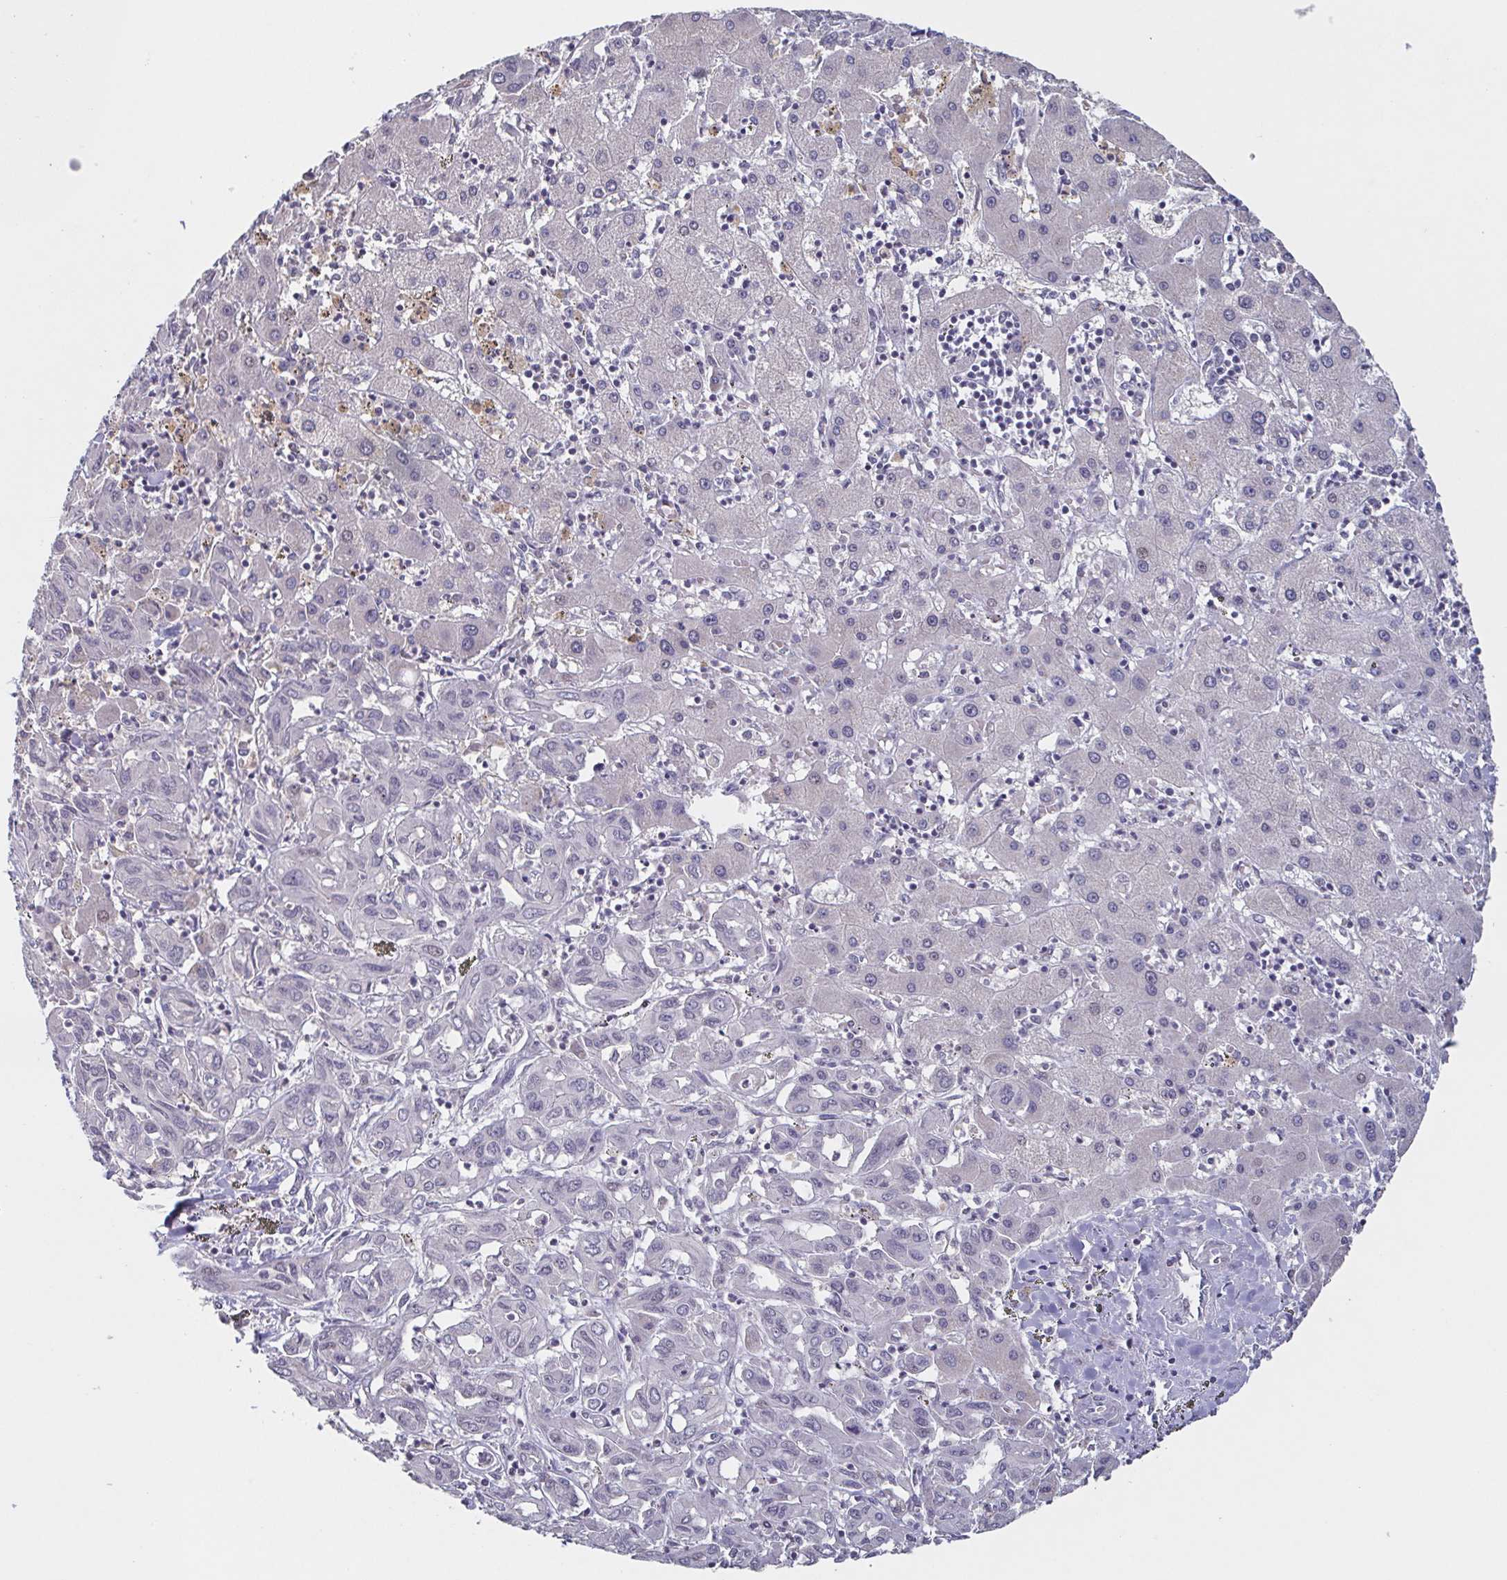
{"staining": {"intensity": "negative", "quantity": "none", "location": "none"}, "tissue": "liver cancer", "cell_type": "Tumor cells", "image_type": "cancer", "snomed": [{"axis": "morphology", "description": "Cholangiocarcinoma"}, {"axis": "topography", "description": "Liver"}], "caption": "Immunohistochemistry (IHC) of cholangiocarcinoma (liver) exhibits no positivity in tumor cells. (Brightfield microscopy of DAB (3,3'-diaminobenzidine) immunohistochemistry at high magnification).", "gene": "GHRL", "patient": {"sex": "female", "age": 60}}